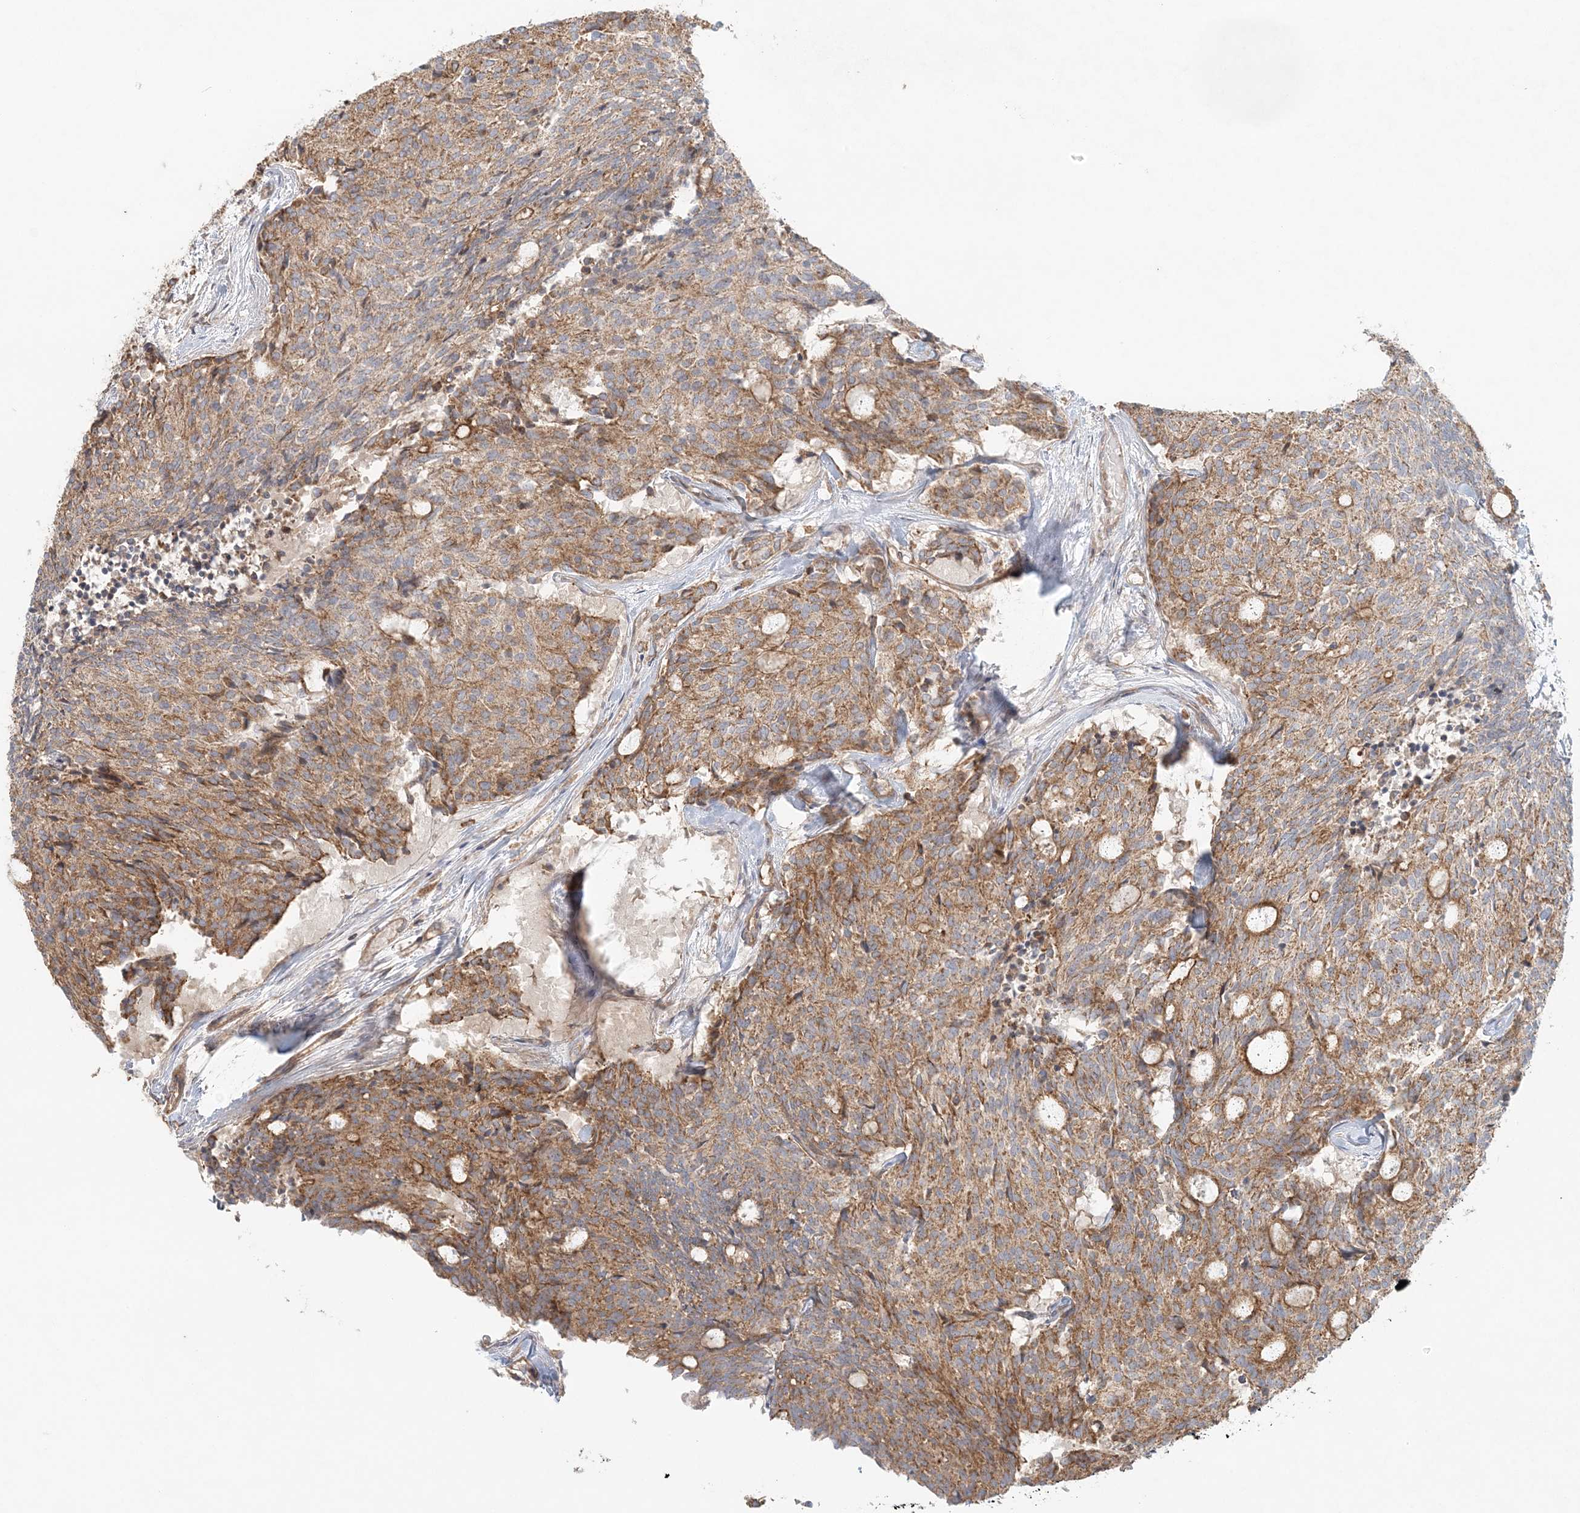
{"staining": {"intensity": "moderate", "quantity": ">75%", "location": "cytoplasmic/membranous"}, "tissue": "carcinoid", "cell_type": "Tumor cells", "image_type": "cancer", "snomed": [{"axis": "morphology", "description": "Carcinoid, malignant, NOS"}, {"axis": "topography", "description": "Pancreas"}], "caption": "This is a photomicrograph of immunohistochemistry staining of carcinoid (malignant), which shows moderate expression in the cytoplasmic/membranous of tumor cells.", "gene": "KIAA0232", "patient": {"sex": "female", "age": 54}}